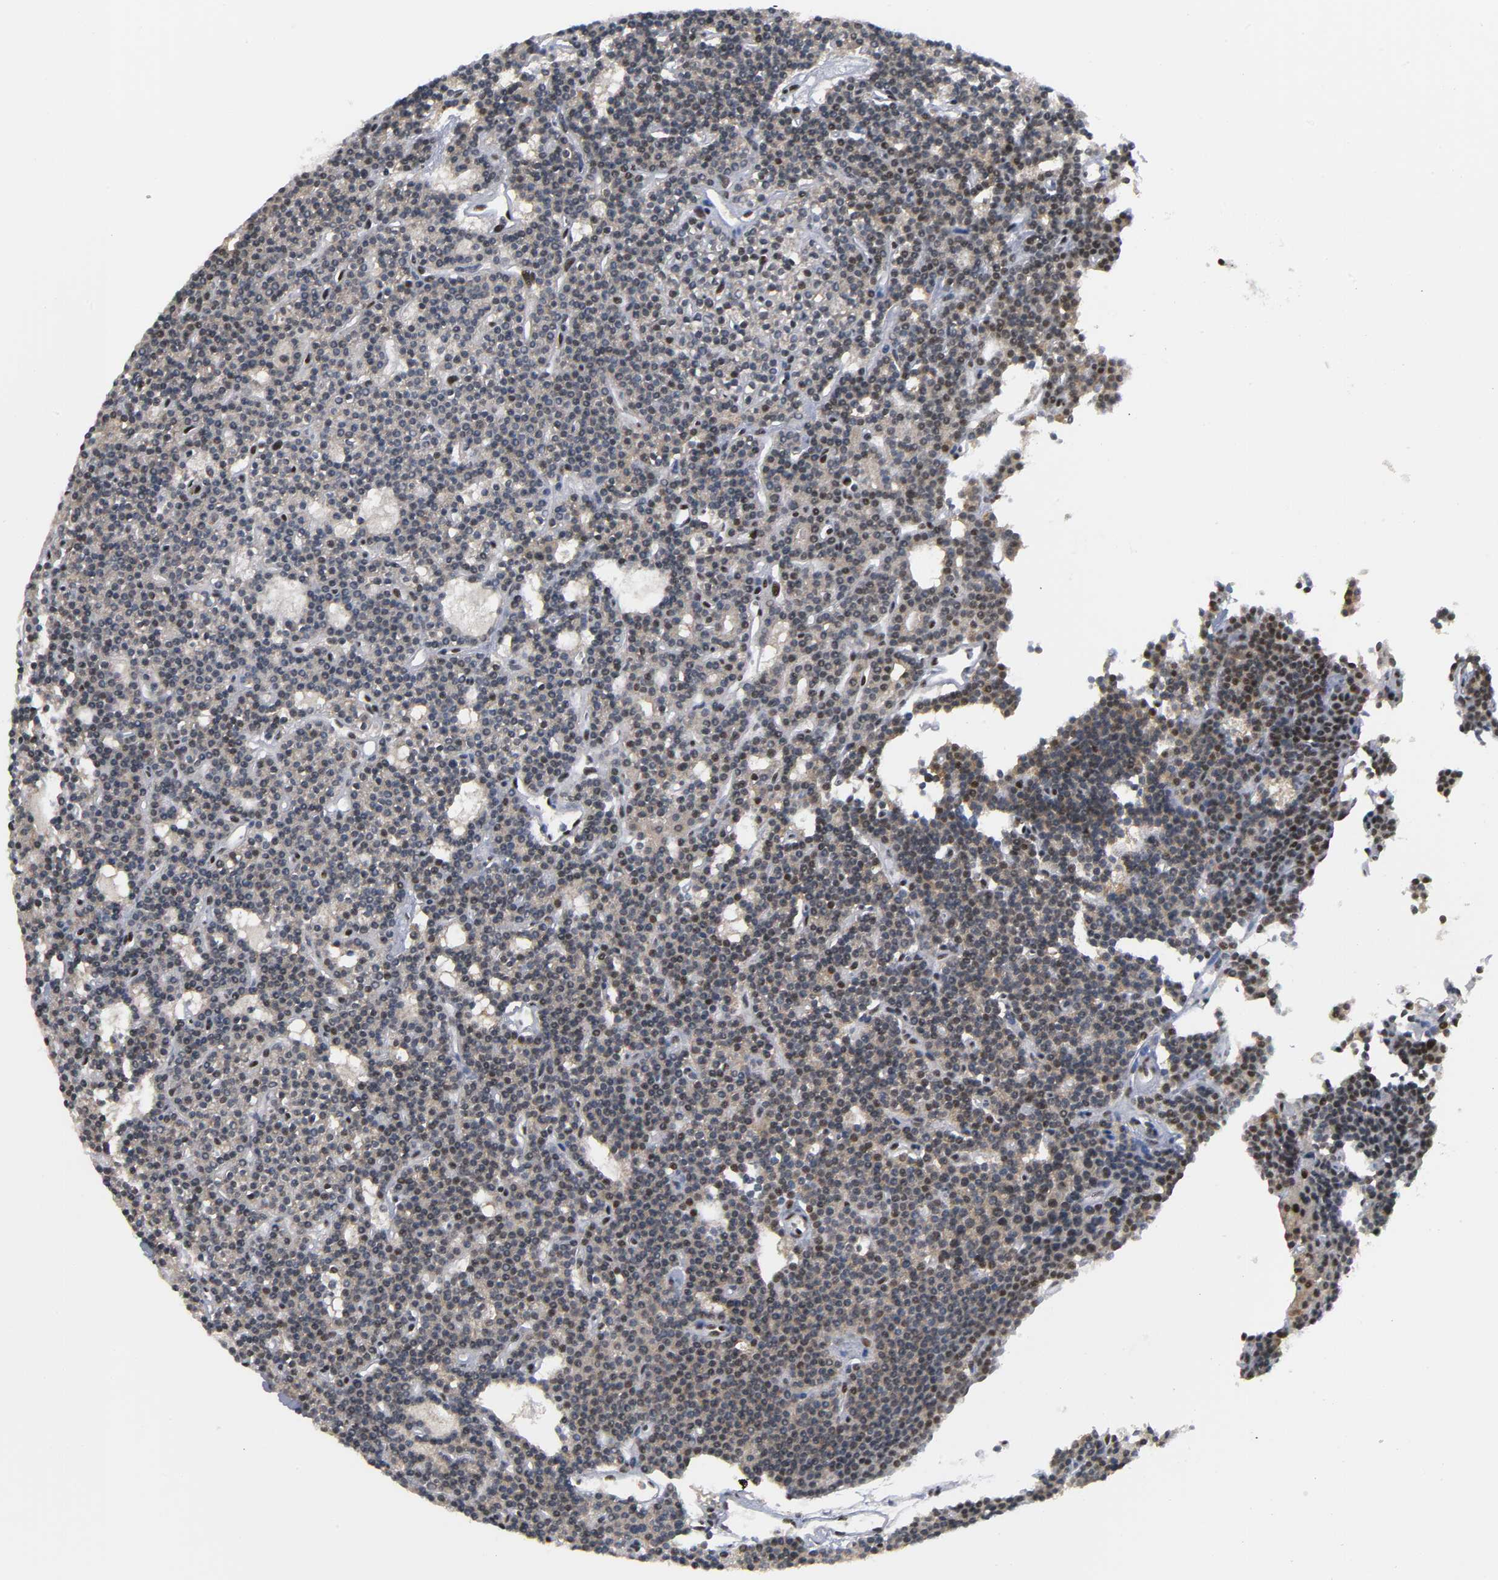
{"staining": {"intensity": "moderate", "quantity": ">75%", "location": "nuclear"}, "tissue": "parathyroid gland", "cell_type": "Glandular cells", "image_type": "normal", "snomed": [{"axis": "morphology", "description": "Normal tissue, NOS"}, {"axis": "topography", "description": "Parathyroid gland"}], "caption": "The histopathology image demonstrates a brown stain indicating the presence of a protein in the nuclear of glandular cells in parathyroid gland. (Brightfield microscopy of DAB IHC at high magnification).", "gene": "CREBBP", "patient": {"sex": "female", "age": 45}}